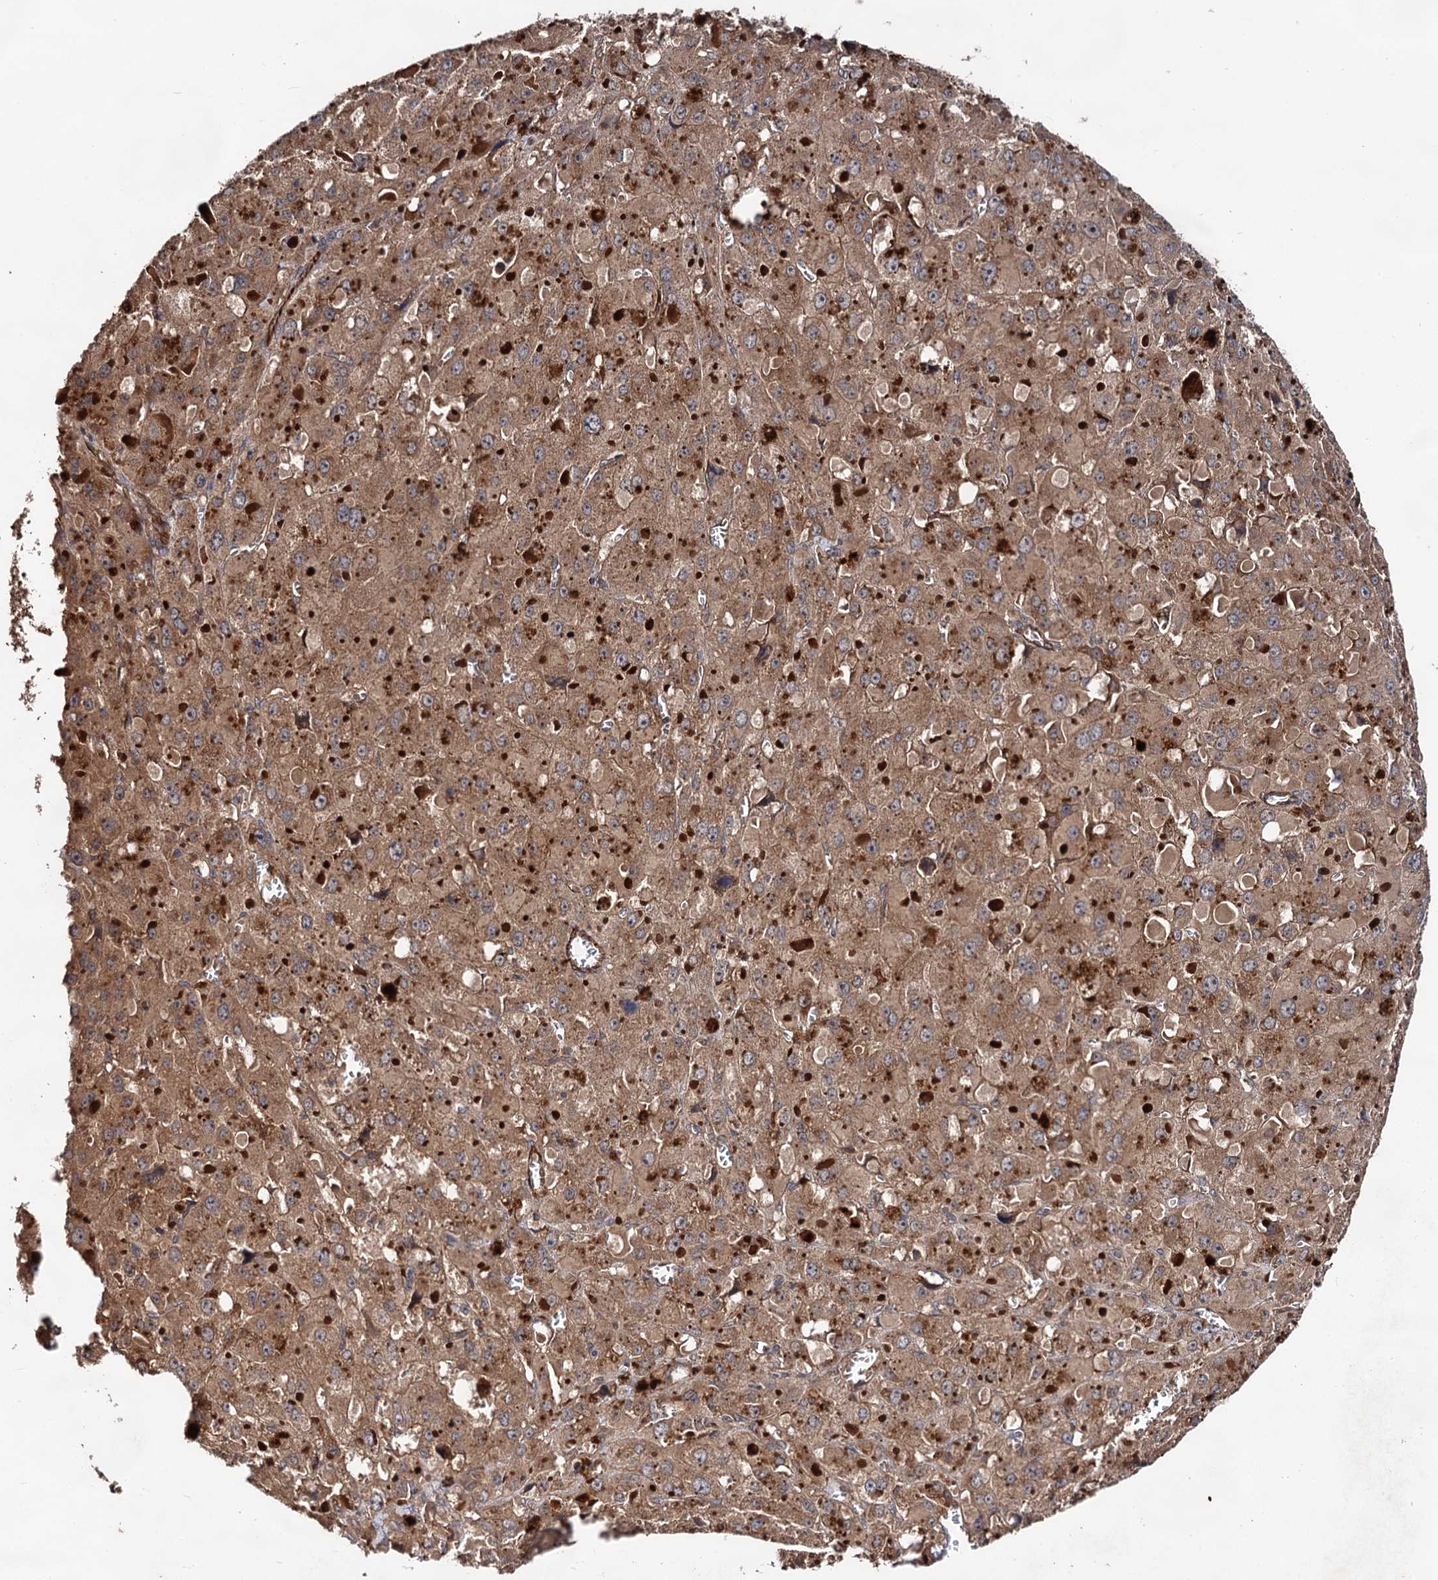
{"staining": {"intensity": "moderate", "quantity": ">75%", "location": "cytoplasmic/membranous"}, "tissue": "liver cancer", "cell_type": "Tumor cells", "image_type": "cancer", "snomed": [{"axis": "morphology", "description": "Carcinoma, Hepatocellular, NOS"}, {"axis": "topography", "description": "Liver"}], "caption": "Liver cancer tissue displays moderate cytoplasmic/membranous staining in approximately >75% of tumor cells (IHC, brightfield microscopy, high magnification).", "gene": "TEX9", "patient": {"sex": "female", "age": 73}}